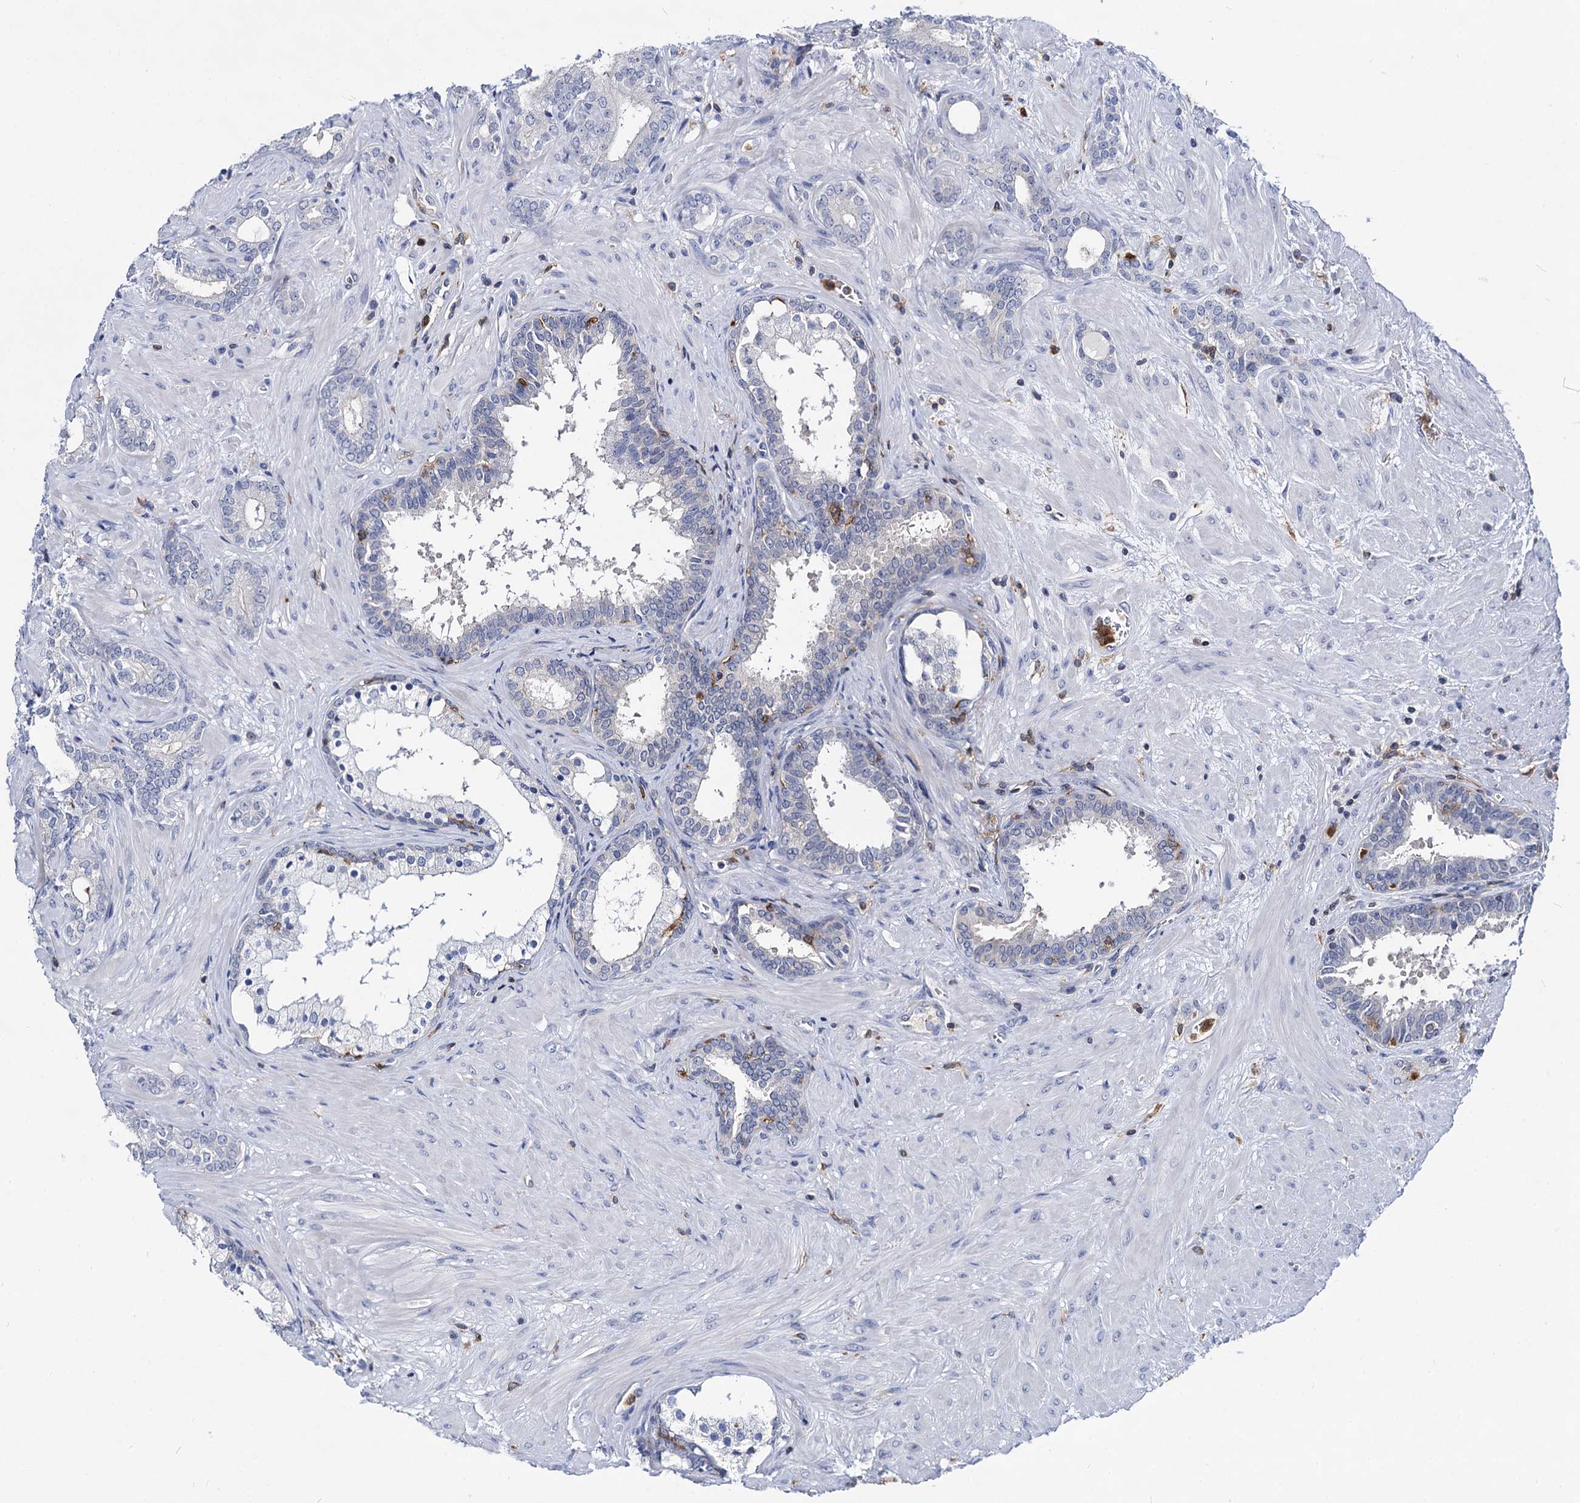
{"staining": {"intensity": "negative", "quantity": "none", "location": "none"}, "tissue": "prostate cancer", "cell_type": "Tumor cells", "image_type": "cancer", "snomed": [{"axis": "morphology", "description": "Adenocarcinoma, High grade"}, {"axis": "topography", "description": "Prostate"}], "caption": "Human prostate cancer stained for a protein using immunohistochemistry (IHC) shows no staining in tumor cells.", "gene": "RHOG", "patient": {"sex": "male", "age": 64}}